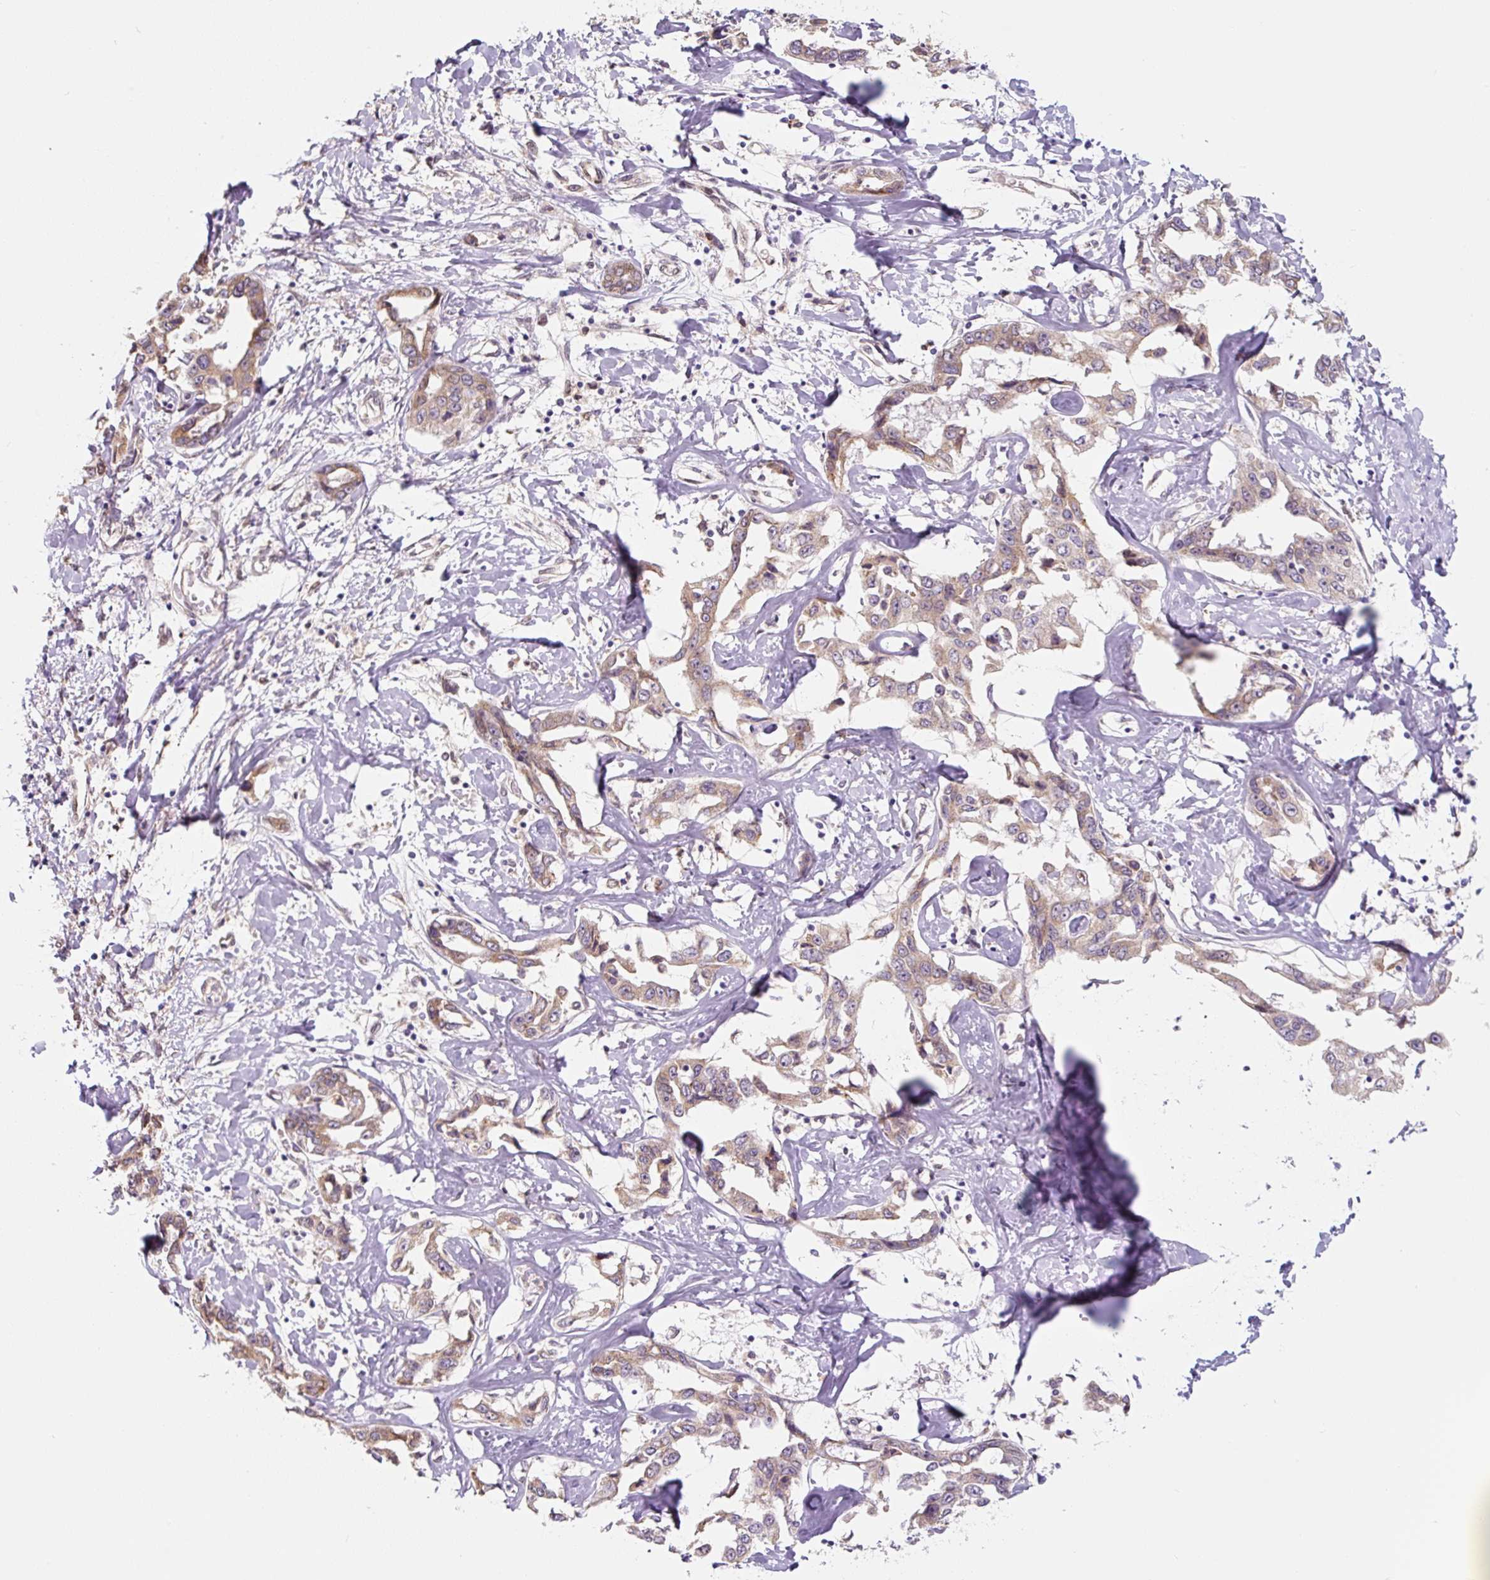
{"staining": {"intensity": "weak", "quantity": "25%-75%", "location": "cytoplasmic/membranous"}, "tissue": "liver cancer", "cell_type": "Tumor cells", "image_type": "cancer", "snomed": [{"axis": "morphology", "description": "Cholangiocarcinoma"}, {"axis": "topography", "description": "Liver"}], "caption": "This micrograph displays IHC staining of human liver cancer, with low weak cytoplasmic/membranous positivity in about 25%-75% of tumor cells.", "gene": "ASRGL1", "patient": {"sex": "male", "age": 59}}